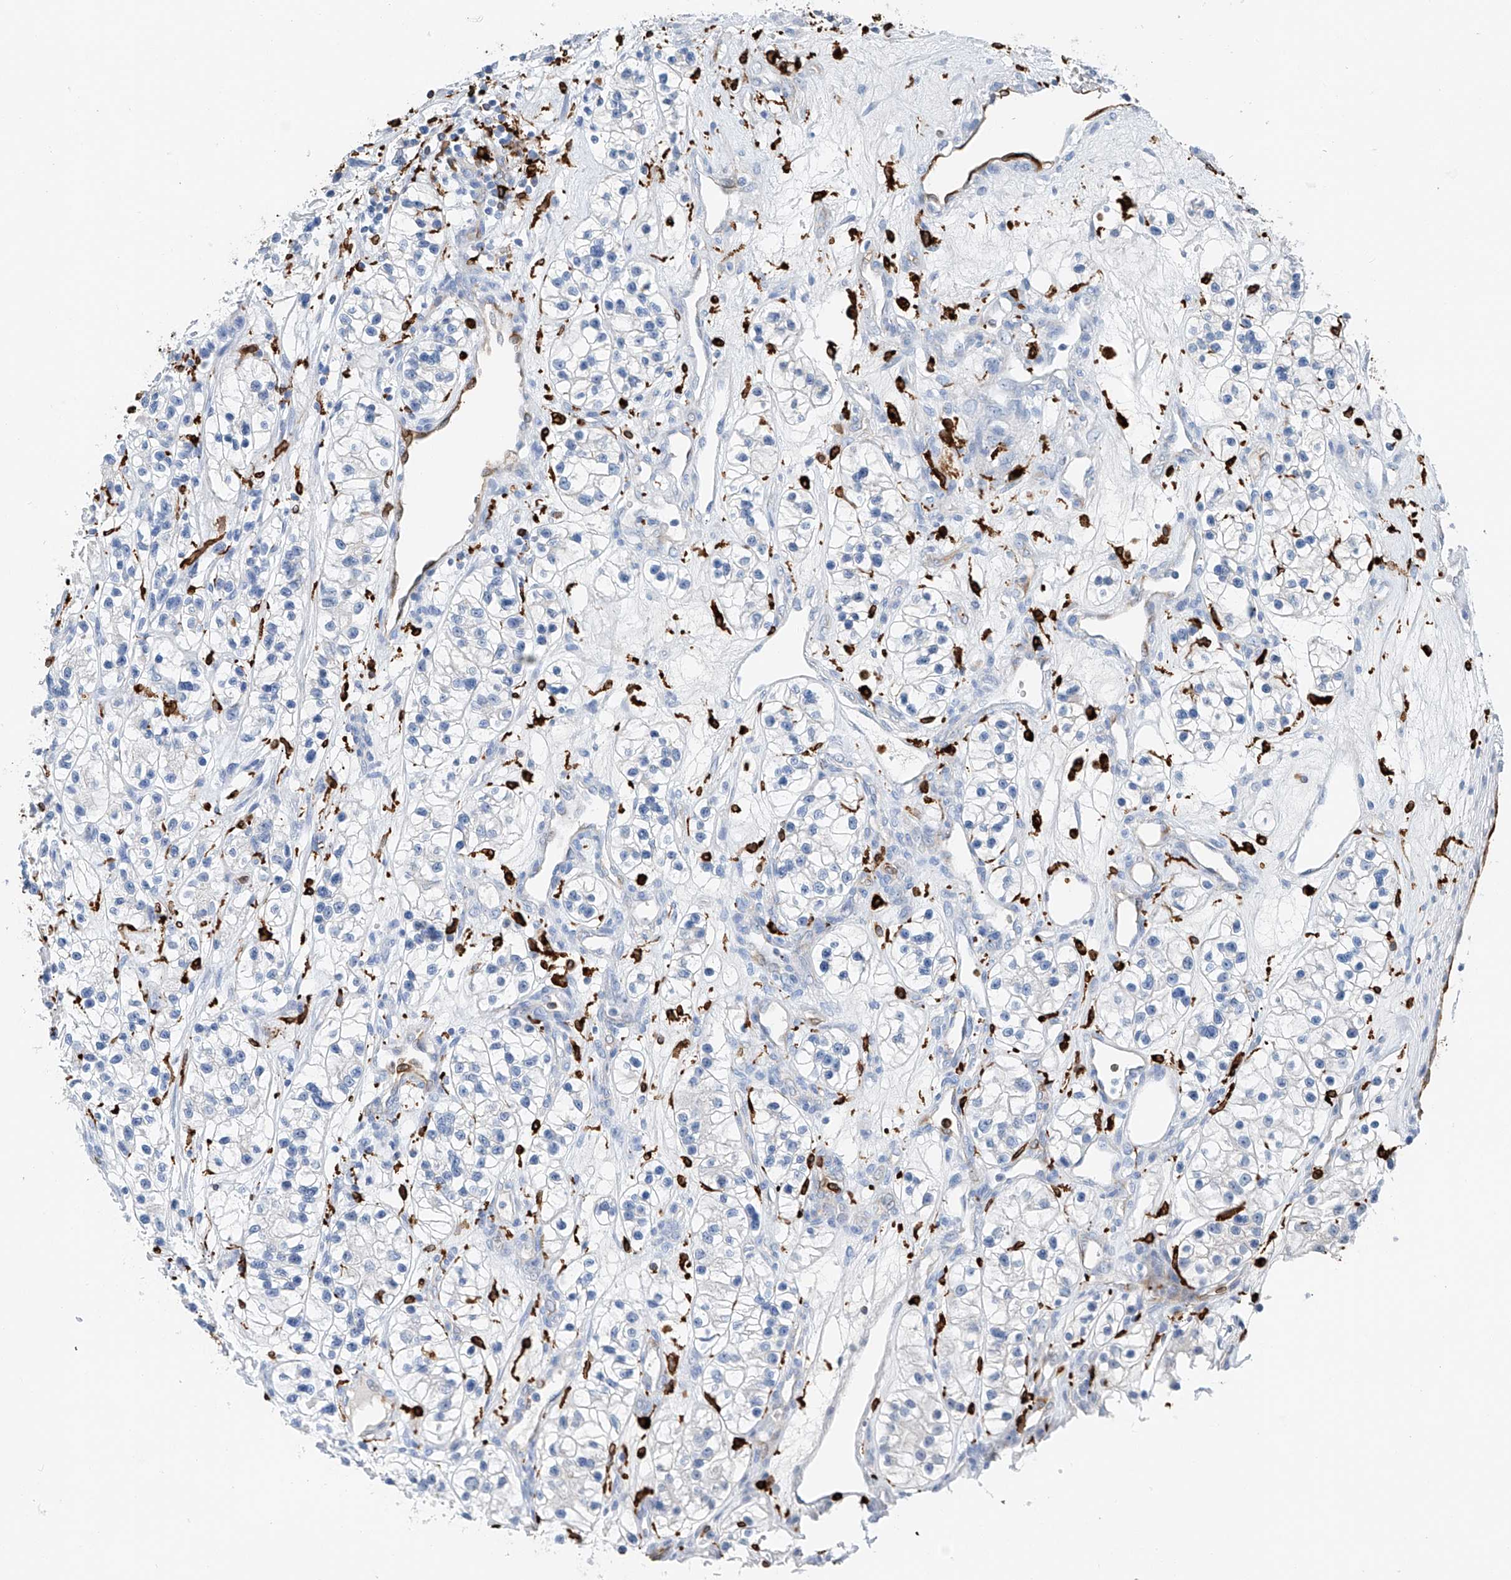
{"staining": {"intensity": "negative", "quantity": "none", "location": "none"}, "tissue": "renal cancer", "cell_type": "Tumor cells", "image_type": "cancer", "snomed": [{"axis": "morphology", "description": "Adenocarcinoma, NOS"}, {"axis": "topography", "description": "Kidney"}], "caption": "There is no significant positivity in tumor cells of renal adenocarcinoma.", "gene": "TBXAS1", "patient": {"sex": "female", "age": 57}}